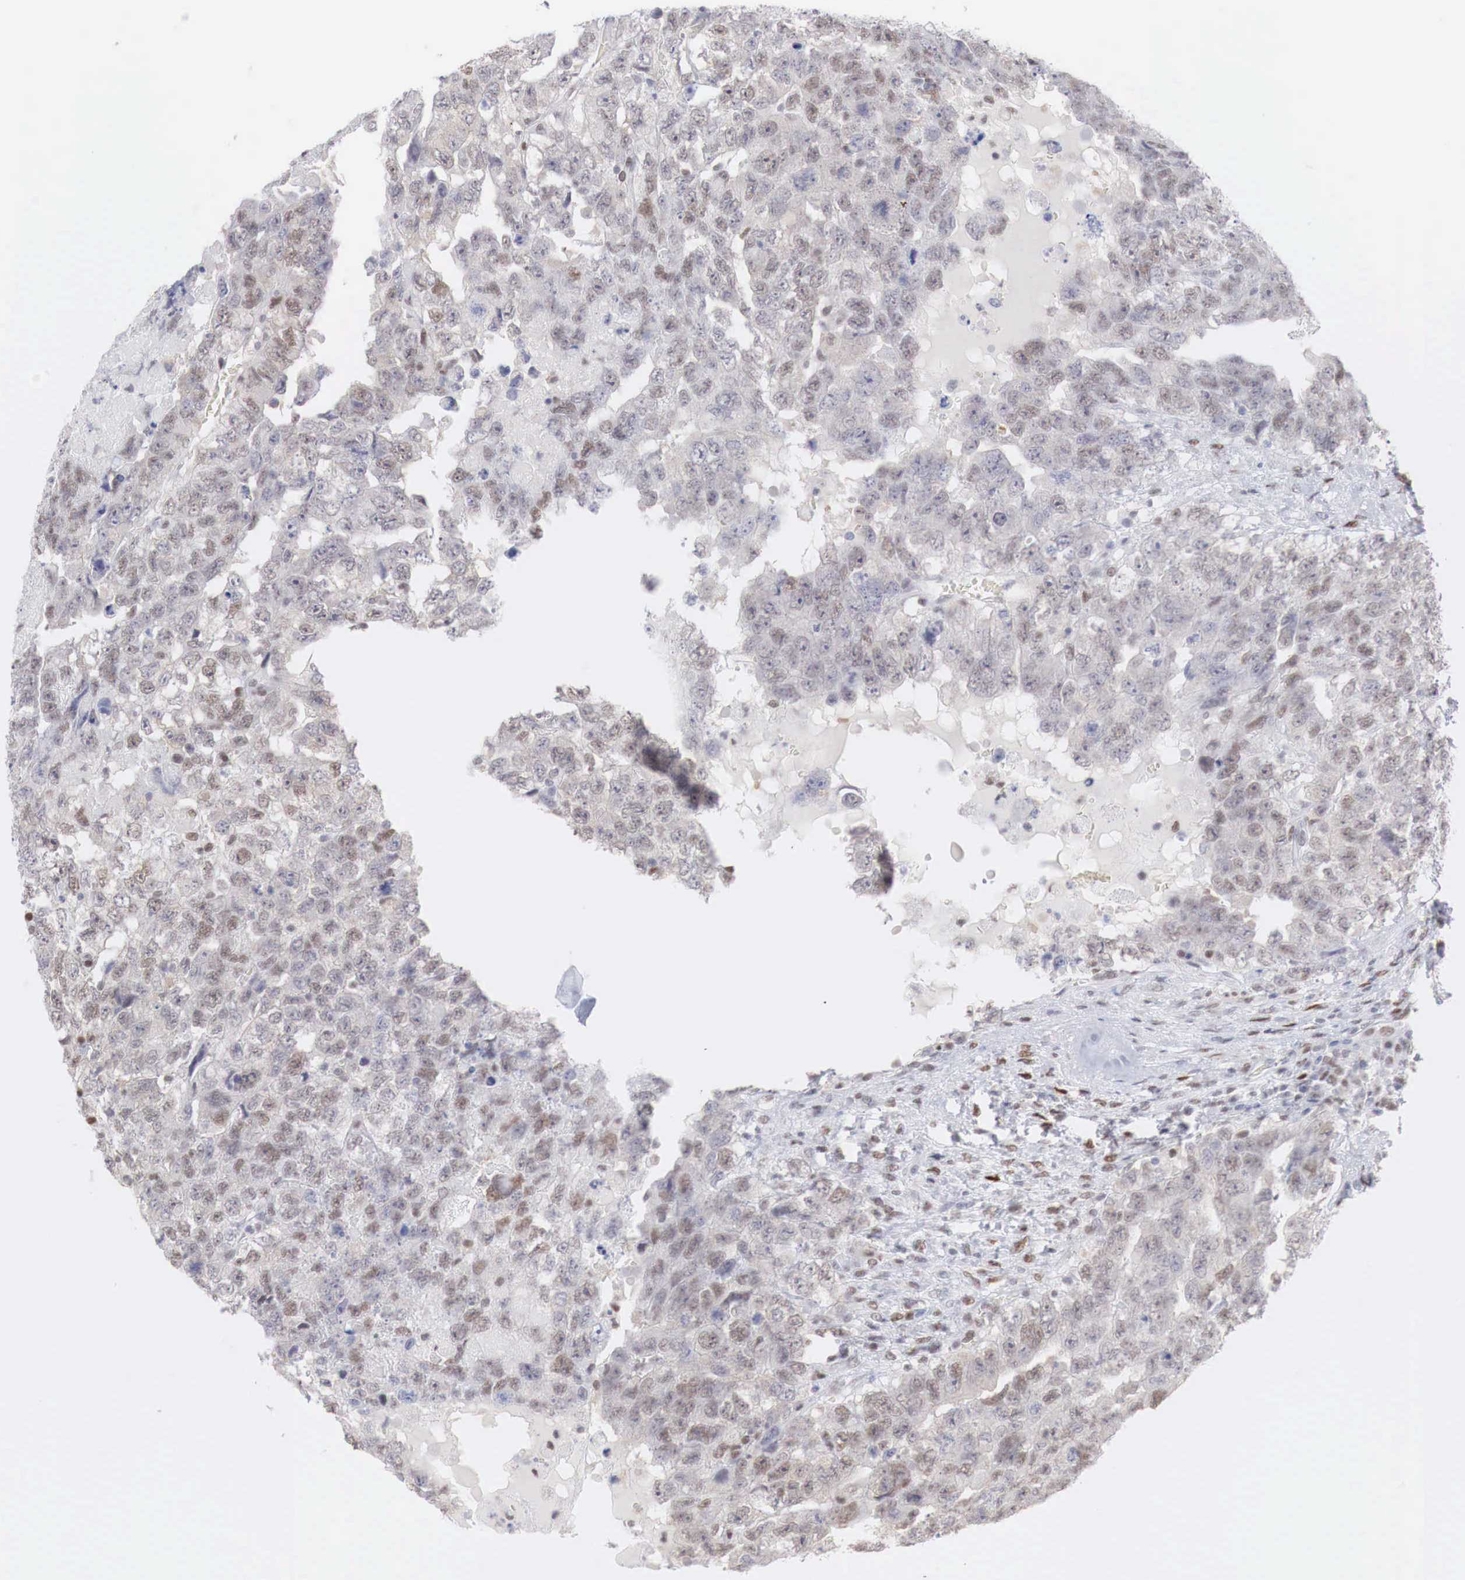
{"staining": {"intensity": "moderate", "quantity": ">75%", "location": "nuclear"}, "tissue": "testis cancer", "cell_type": "Tumor cells", "image_type": "cancer", "snomed": [{"axis": "morphology", "description": "Carcinoma, Embryonal, NOS"}, {"axis": "topography", "description": "Testis"}], "caption": "IHC image of human embryonal carcinoma (testis) stained for a protein (brown), which demonstrates medium levels of moderate nuclear positivity in approximately >75% of tumor cells.", "gene": "FOXP2", "patient": {"sex": "male", "age": 36}}